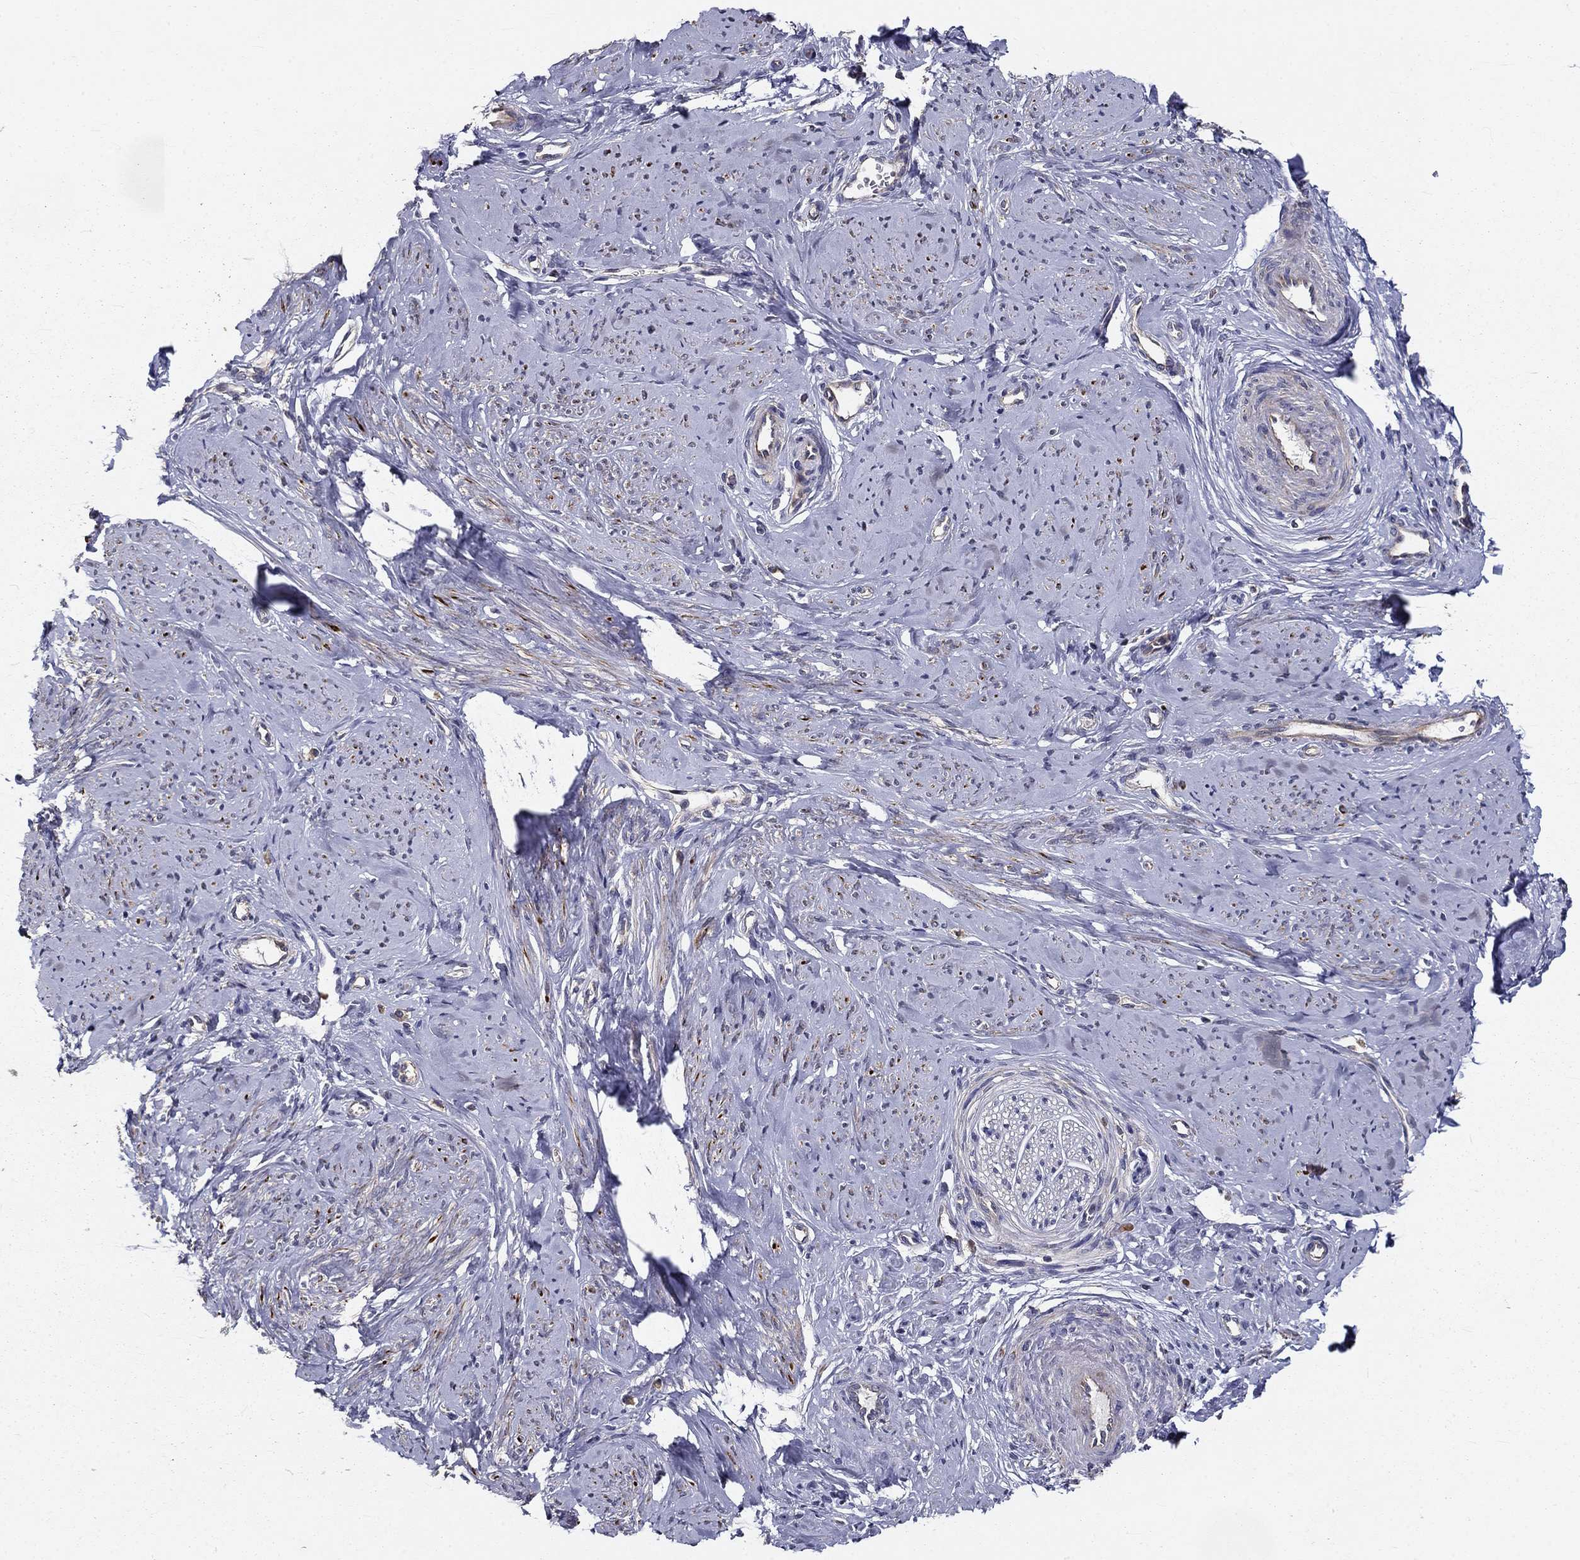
{"staining": {"intensity": "negative", "quantity": "none", "location": "none"}, "tissue": "smooth muscle", "cell_type": "Smooth muscle cells", "image_type": "normal", "snomed": [{"axis": "morphology", "description": "Normal tissue, NOS"}, {"axis": "topography", "description": "Smooth muscle"}], "caption": "High power microscopy micrograph of an IHC micrograph of benign smooth muscle, revealing no significant positivity in smooth muscle cells. (DAB immunohistochemistry (IHC), high magnification).", "gene": "ALDH4A1", "patient": {"sex": "female", "age": 48}}